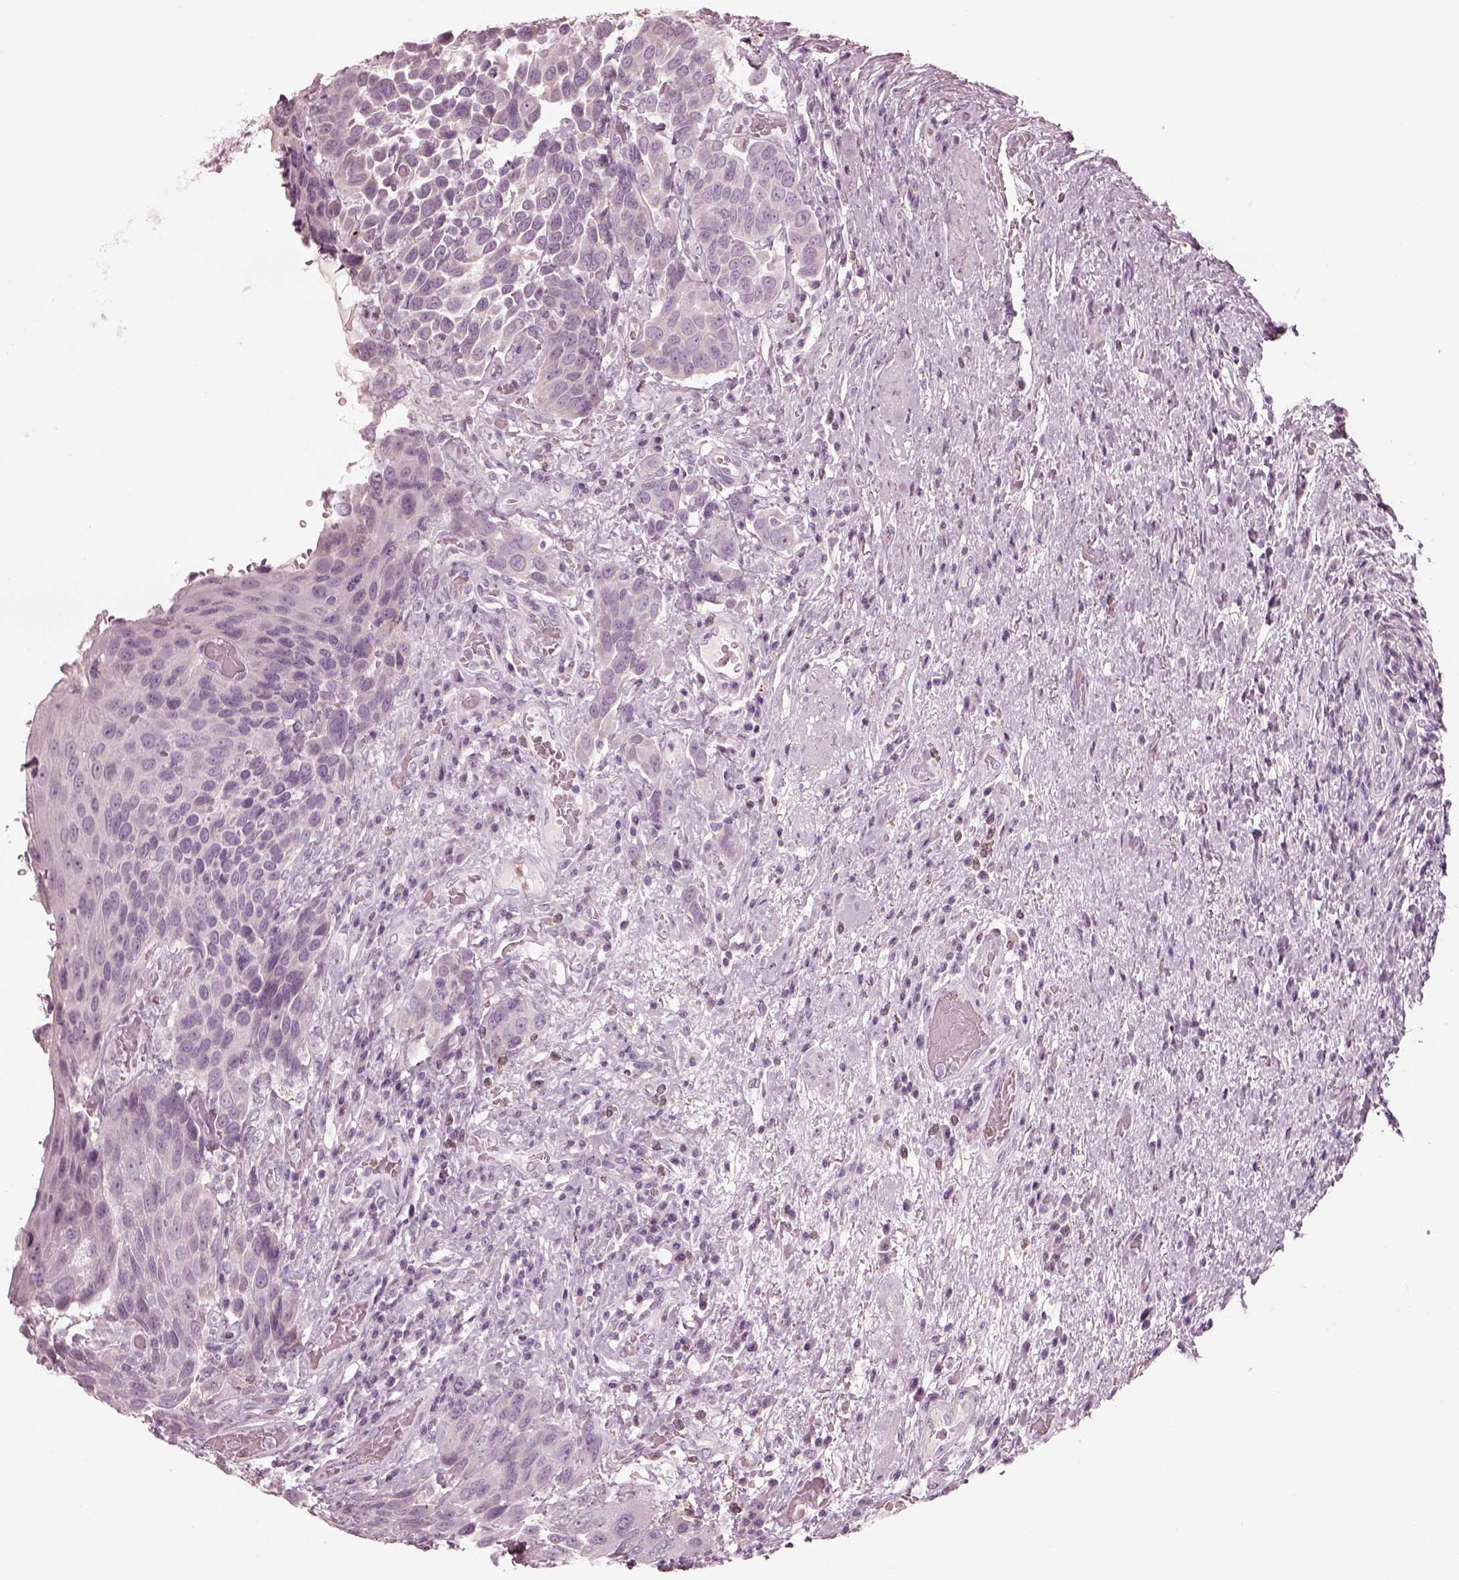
{"staining": {"intensity": "negative", "quantity": "none", "location": "none"}, "tissue": "urothelial cancer", "cell_type": "Tumor cells", "image_type": "cancer", "snomed": [{"axis": "morphology", "description": "Urothelial carcinoma, High grade"}, {"axis": "topography", "description": "Urinary bladder"}], "caption": "Immunohistochemical staining of human urothelial carcinoma (high-grade) demonstrates no significant staining in tumor cells.", "gene": "RSPH9", "patient": {"sex": "female", "age": 70}}